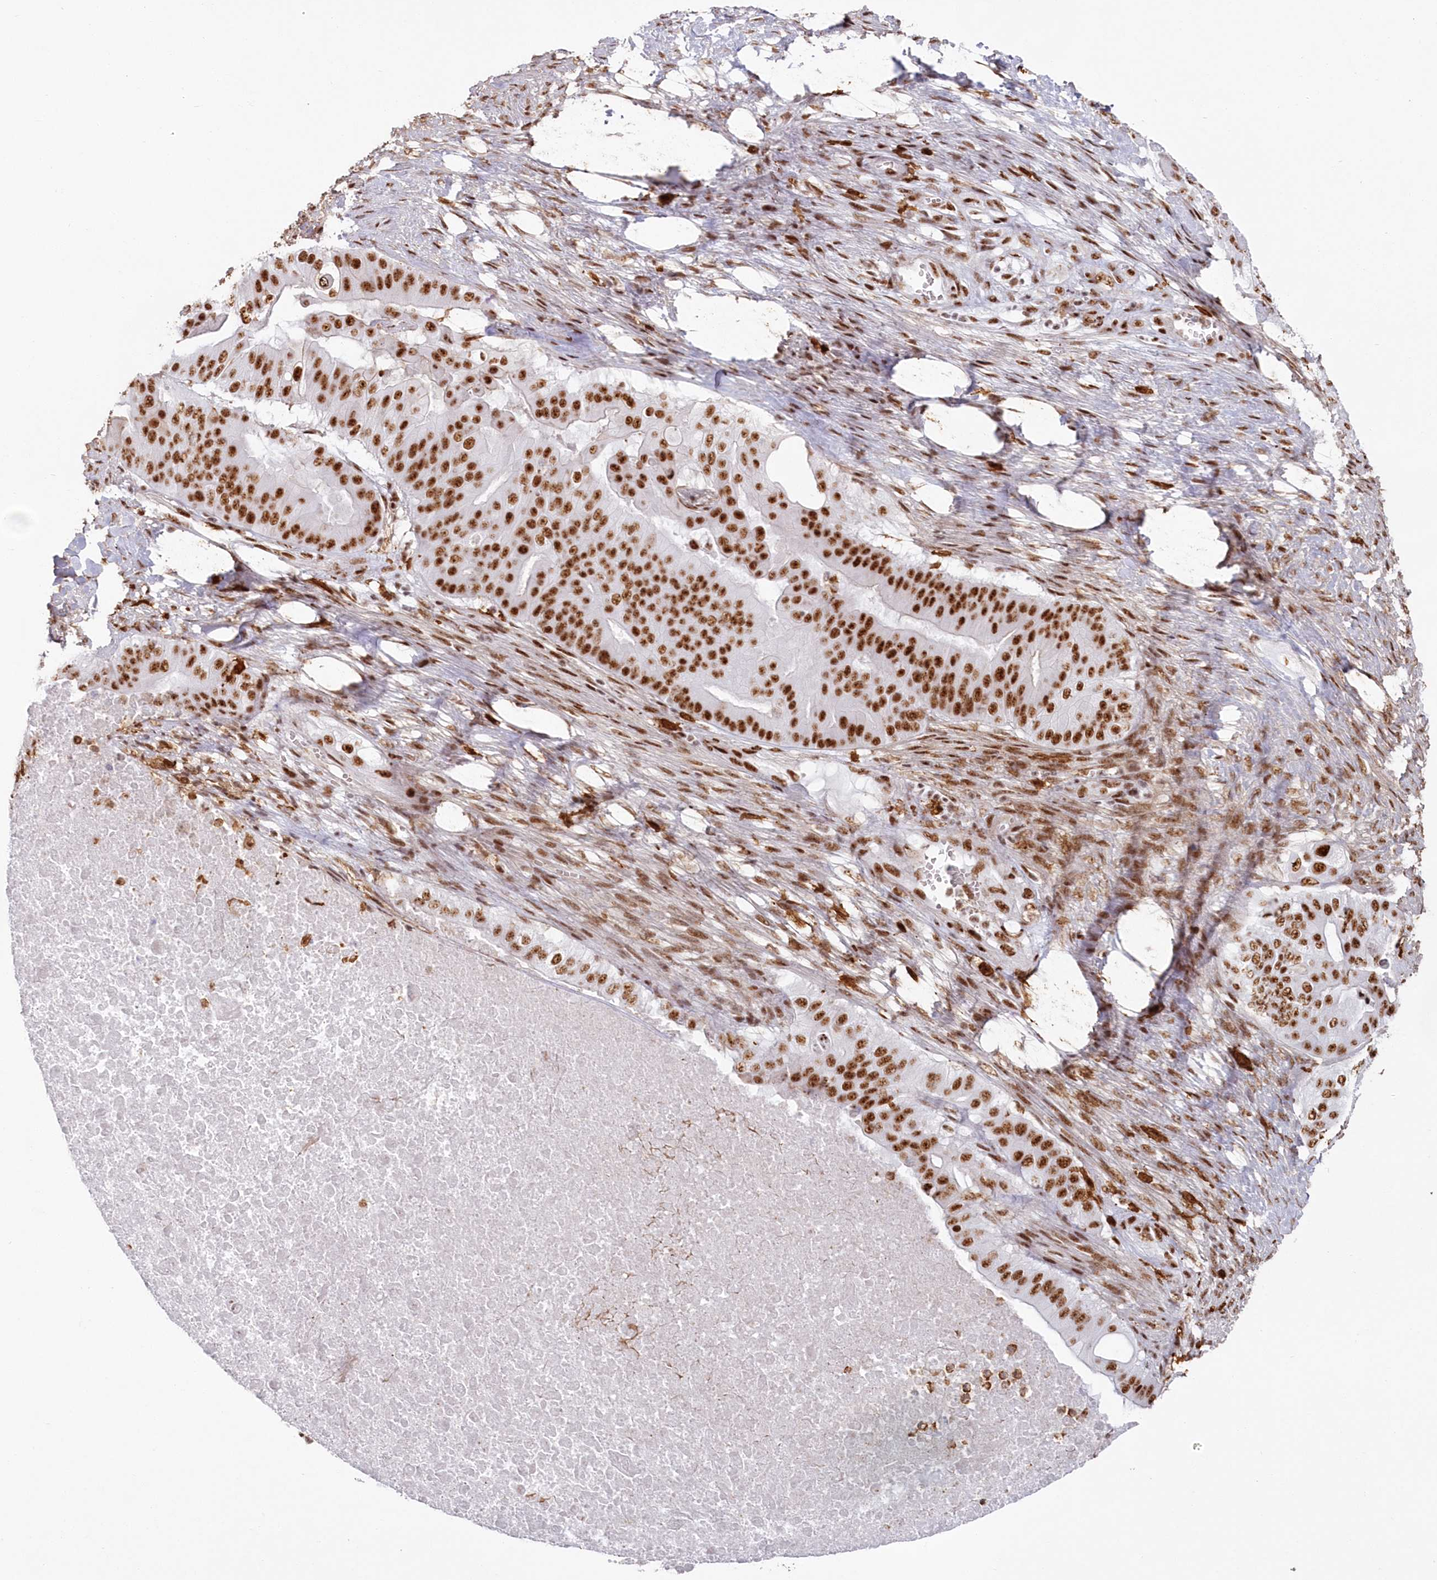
{"staining": {"intensity": "strong", "quantity": ">75%", "location": "nuclear"}, "tissue": "pancreatic cancer", "cell_type": "Tumor cells", "image_type": "cancer", "snomed": [{"axis": "morphology", "description": "Adenocarcinoma, NOS"}, {"axis": "topography", "description": "Pancreas"}], "caption": "There is high levels of strong nuclear expression in tumor cells of pancreatic adenocarcinoma, as demonstrated by immunohistochemical staining (brown color).", "gene": "DDX46", "patient": {"sex": "female", "age": 77}}